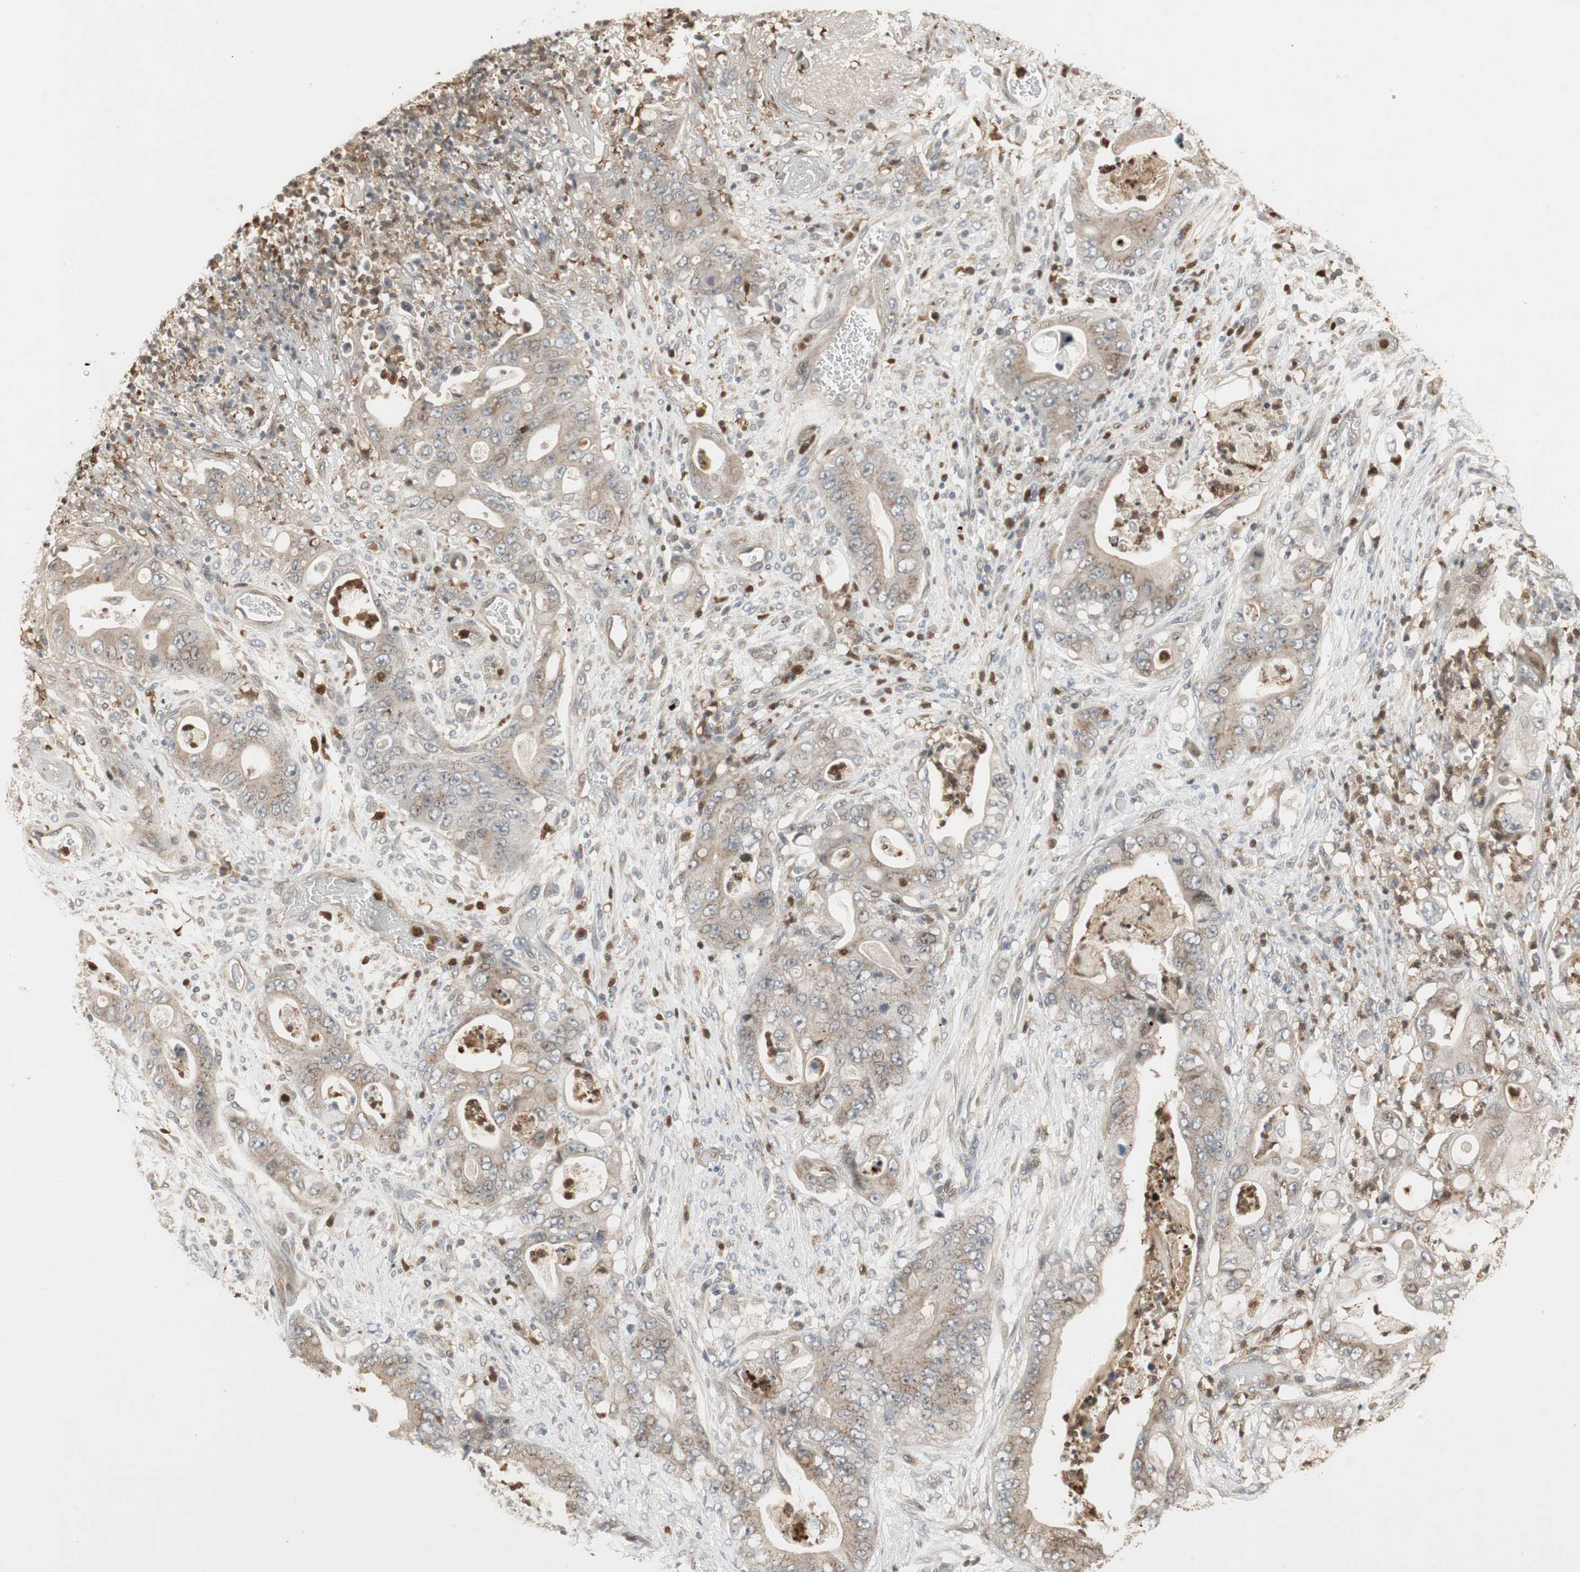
{"staining": {"intensity": "weak", "quantity": "25%-75%", "location": "cytoplasmic/membranous"}, "tissue": "stomach cancer", "cell_type": "Tumor cells", "image_type": "cancer", "snomed": [{"axis": "morphology", "description": "Adenocarcinoma, NOS"}, {"axis": "topography", "description": "Stomach"}], "caption": "This is a histology image of IHC staining of stomach cancer, which shows weak positivity in the cytoplasmic/membranous of tumor cells.", "gene": "SNX4", "patient": {"sex": "female", "age": 73}}